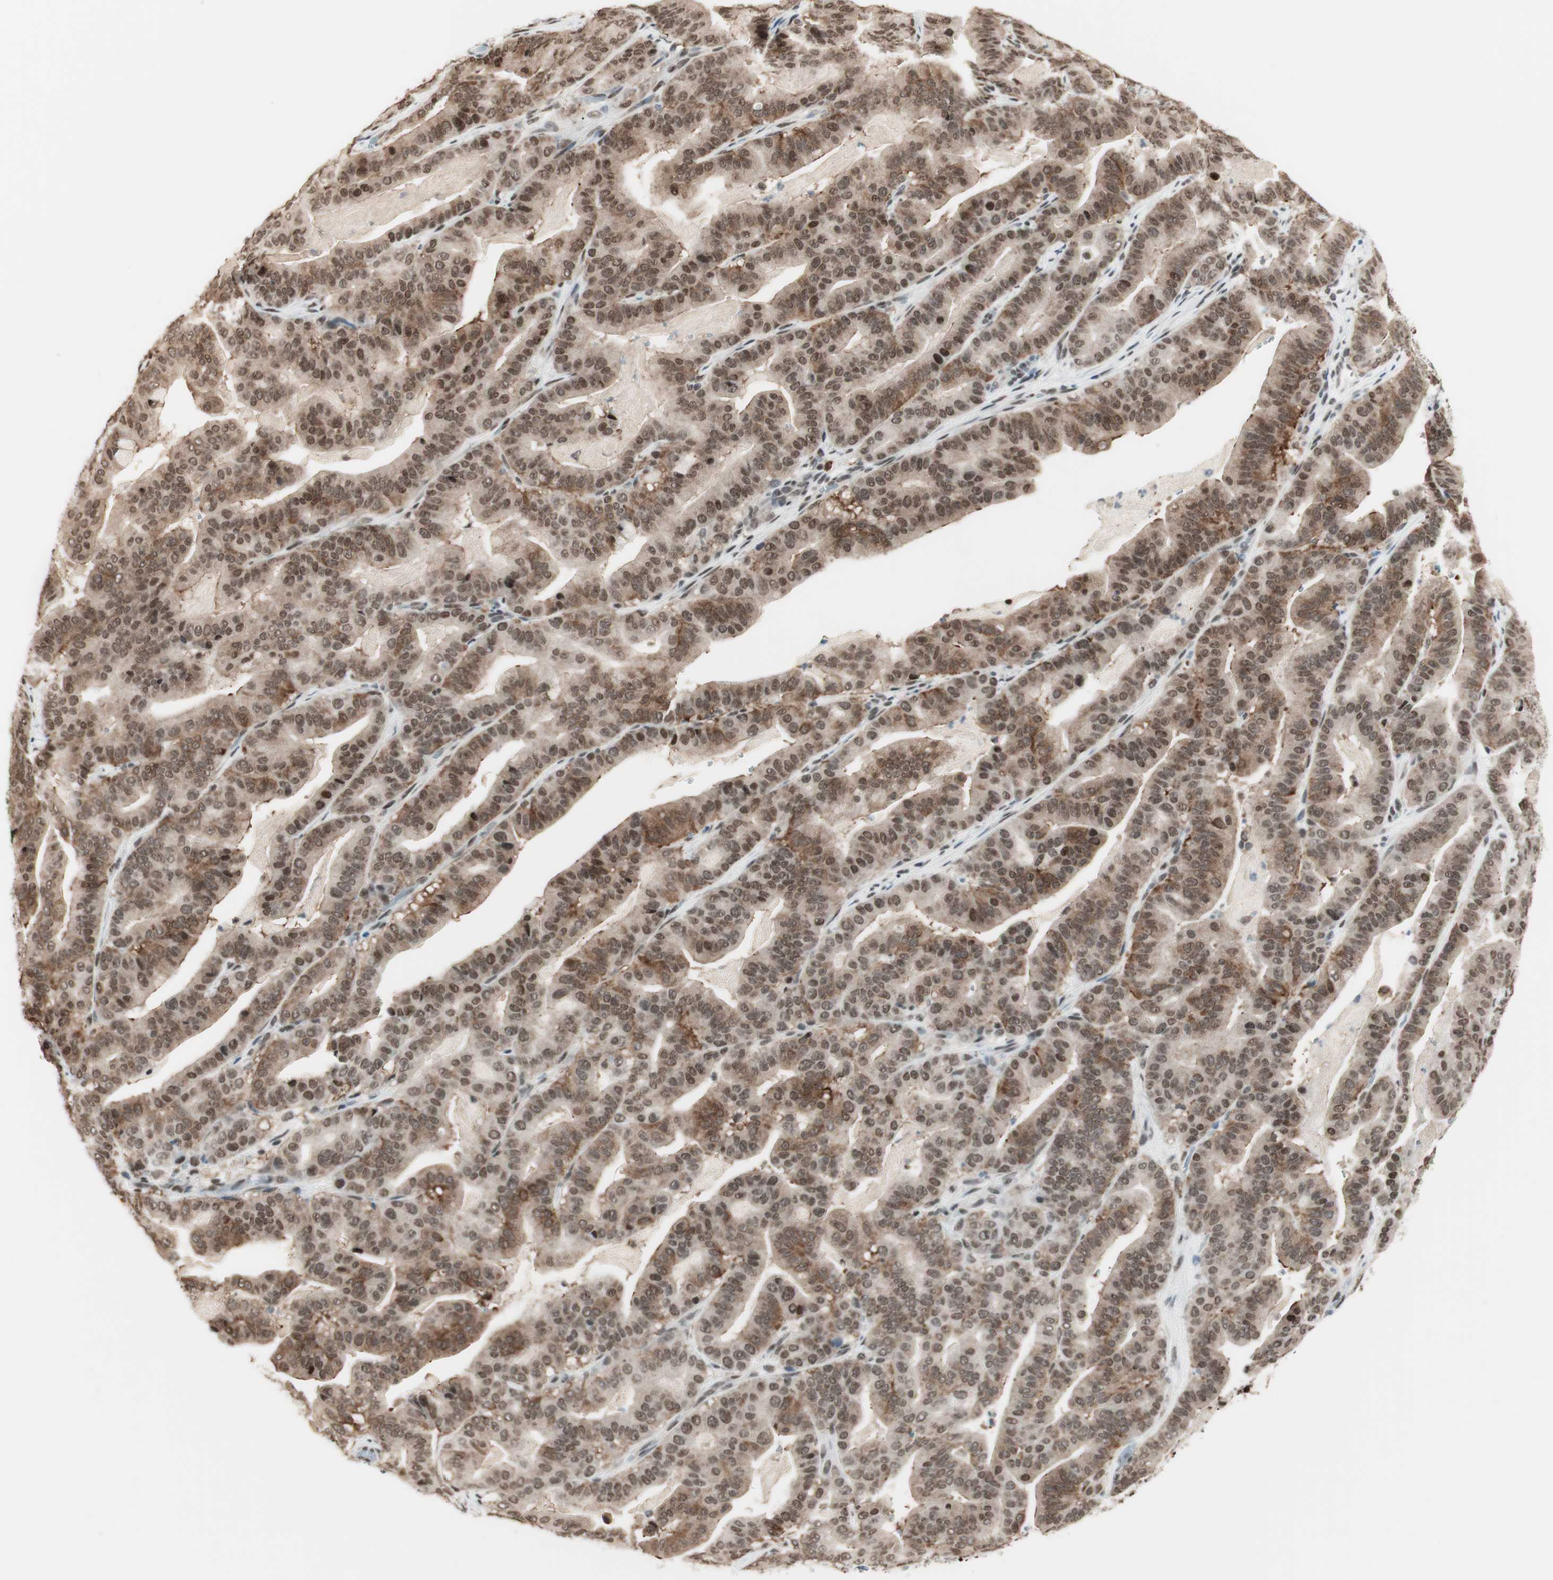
{"staining": {"intensity": "moderate", "quantity": ">75%", "location": "cytoplasmic/membranous,nuclear"}, "tissue": "pancreatic cancer", "cell_type": "Tumor cells", "image_type": "cancer", "snomed": [{"axis": "morphology", "description": "Adenocarcinoma, NOS"}, {"axis": "topography", "description": "Pancreas"}], "caption": "An immunohistochemistry (IHC) histopathology image of neoplastic tissue is shown. Protein staining in brown labels moderate cytoplasmic/membranous and nuclear positivity in pancreatic adenocarcinoma within tumor cells.", "gene": "SMARCE1", "patient": {"sex": "male", "age": 63}}